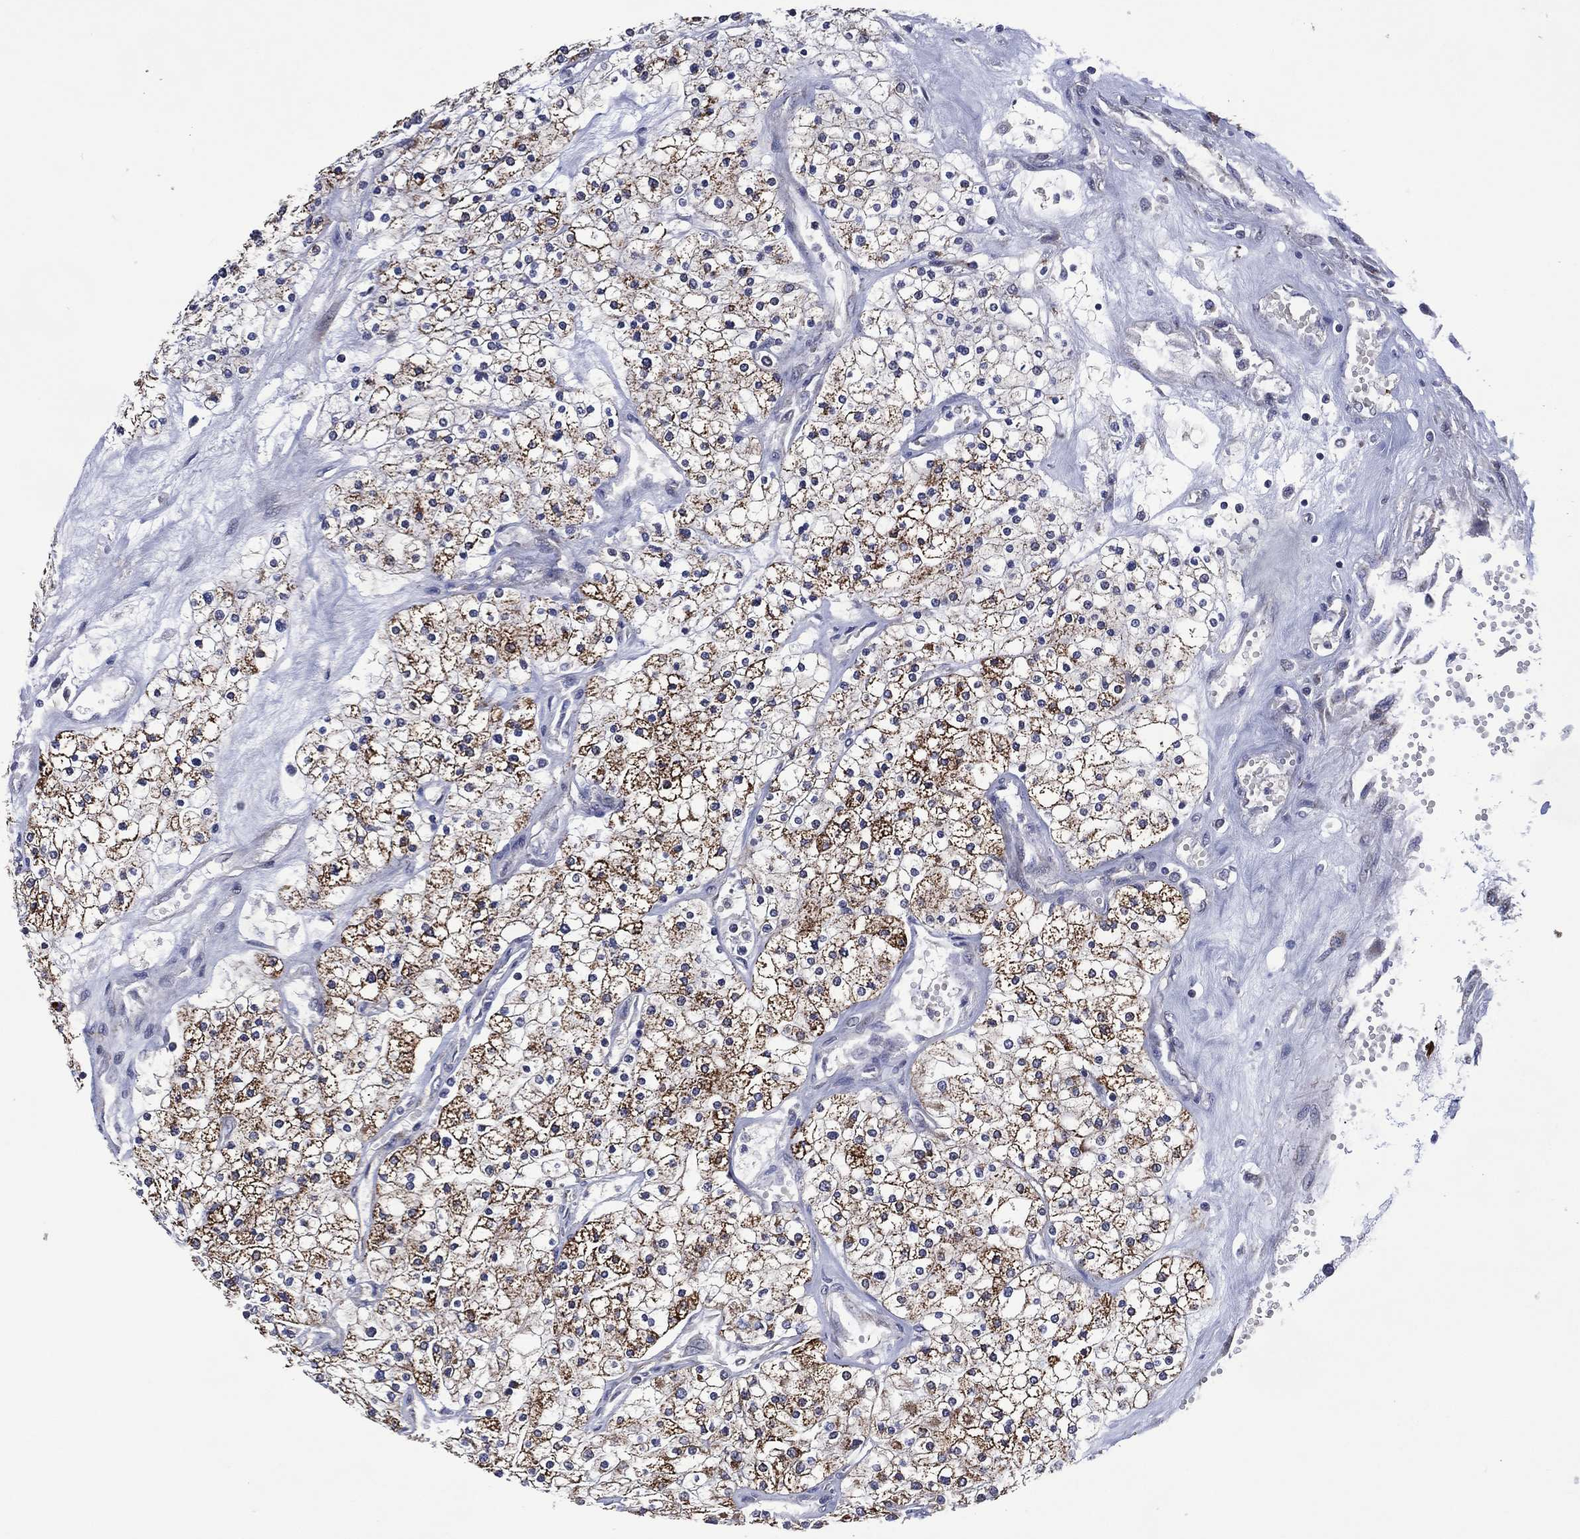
{"staining": {"intensity": "moderate", "quantity": "25%-75%", "location": "cytoplasmic/membranous"}, "tissue": "renal cancer", "cell_type": "Tumor cells", "image_type": "cancer", "snomed": [{"axis": "morphology", "description": "Adenocarcinoma, NOS"}, {"axis": "topography", "description": "Kidney"}], "caption": "High-power microscopy captured an immunohistochemistry (IHC) image of renal cancer, revealing moderate cytoplasmic/membranous expression in approximately 25%-75% of tumor cells.", "gene": "HTD2", "patient": {"sex": "male", "age": 80}}